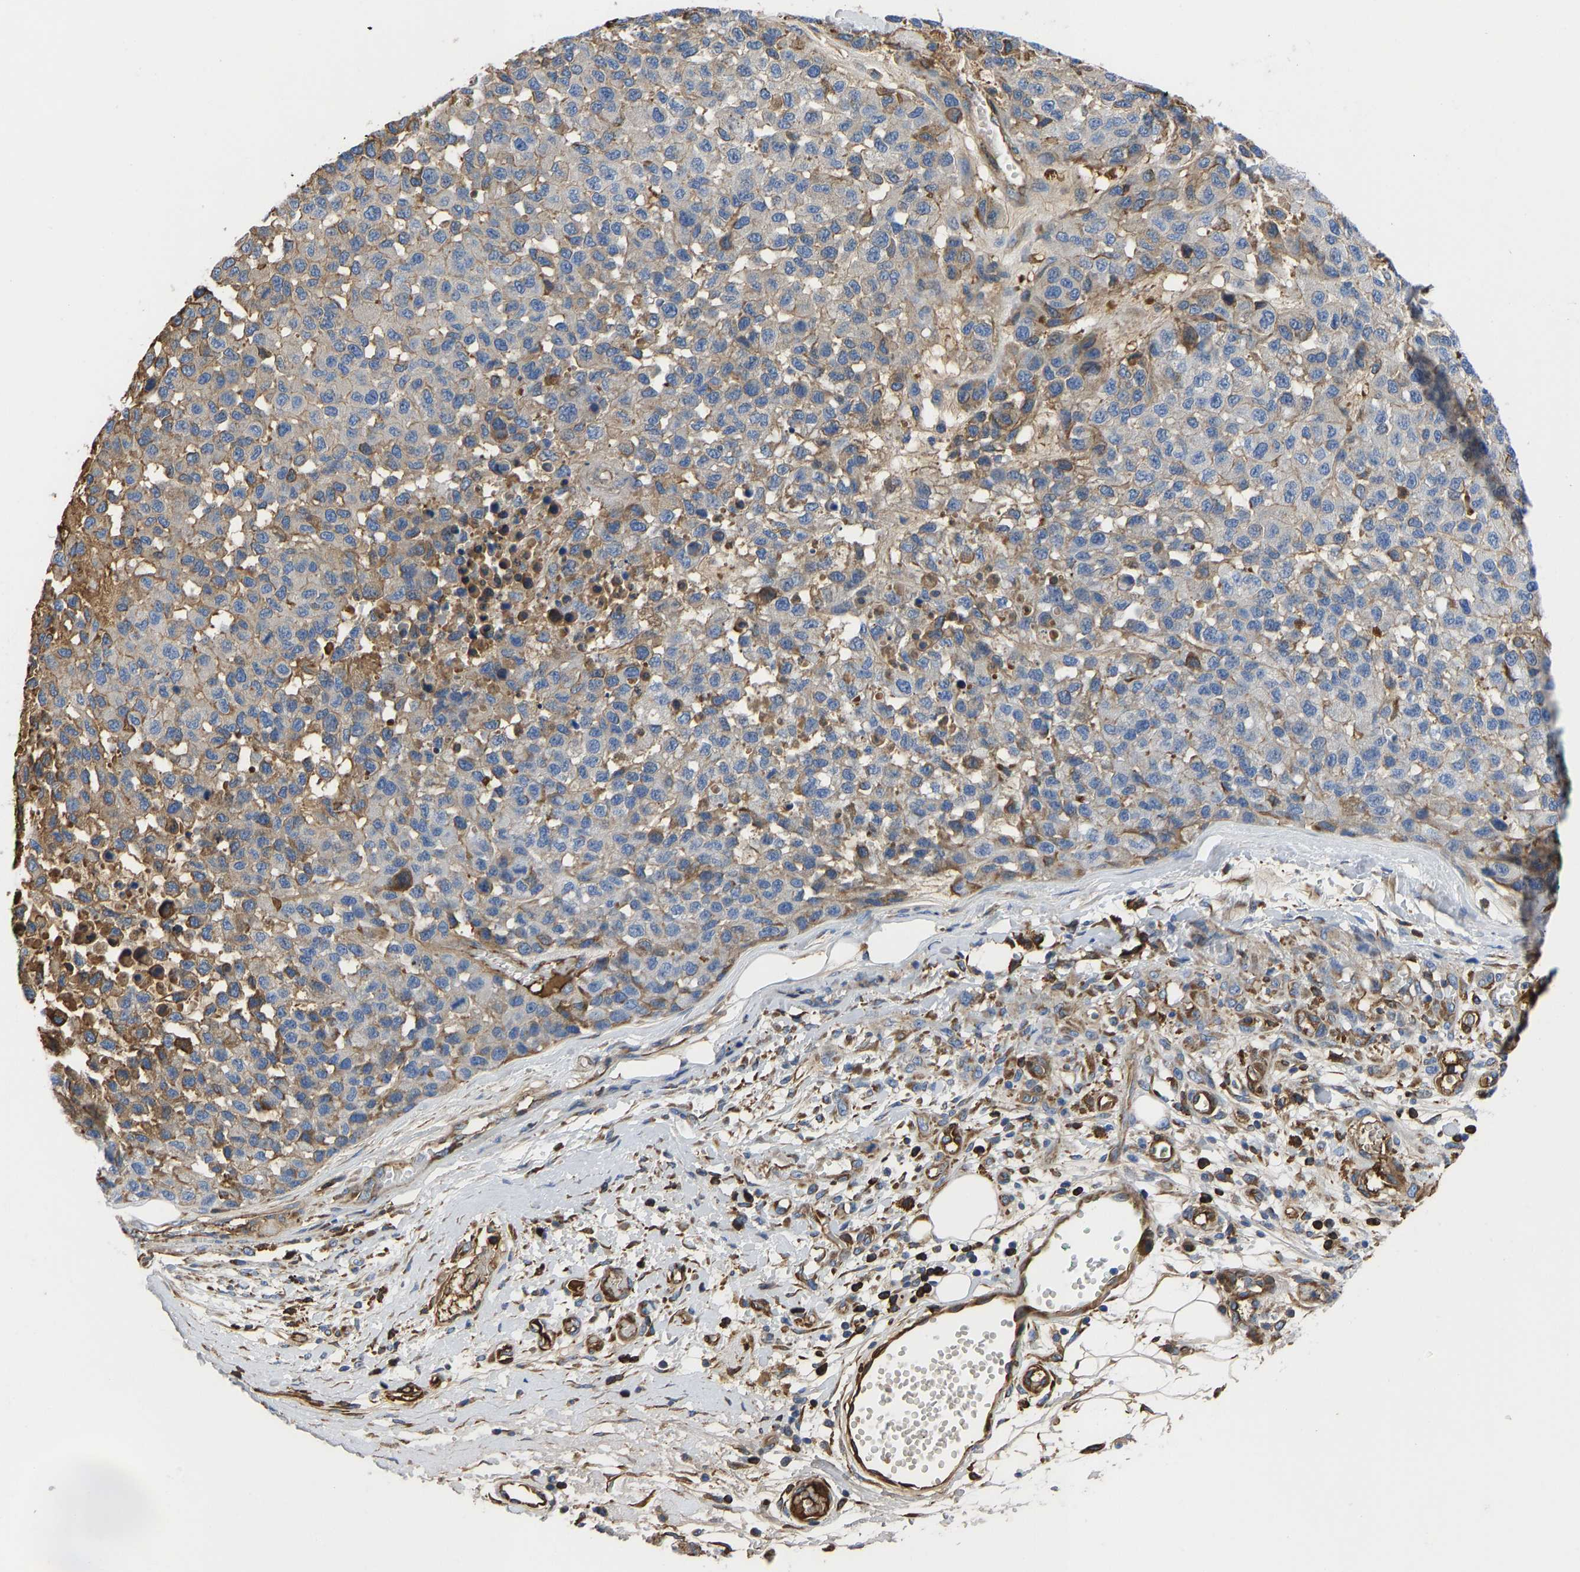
{"staining": {"intensity": "moderate", "quantity": "<25%", "location": "cytoplasmic/membranous"}, "tissue": "melanoma", "cell_type": "Tumor cells", "image_type": "cancer", "snomed": [{"axis": "morphology", "description": "Malignant melanoma, NOS"}, {"axis": "topography", "description": "Skin"}], "caption": "A high-resolution histopathology image shows immunohistochemistry staining of melanoma, which exhibits moderate cytoplasmic/membranous staining in approximately <25% of tumor cells. Using DAB (3,3'-diaminobenzidine) (brown) and hematoxylin (blue) stains, captured at high magnification using brightfield microscopy.", "gene": "HSPG2", "patient": {"sex": "male", "age": 62}}